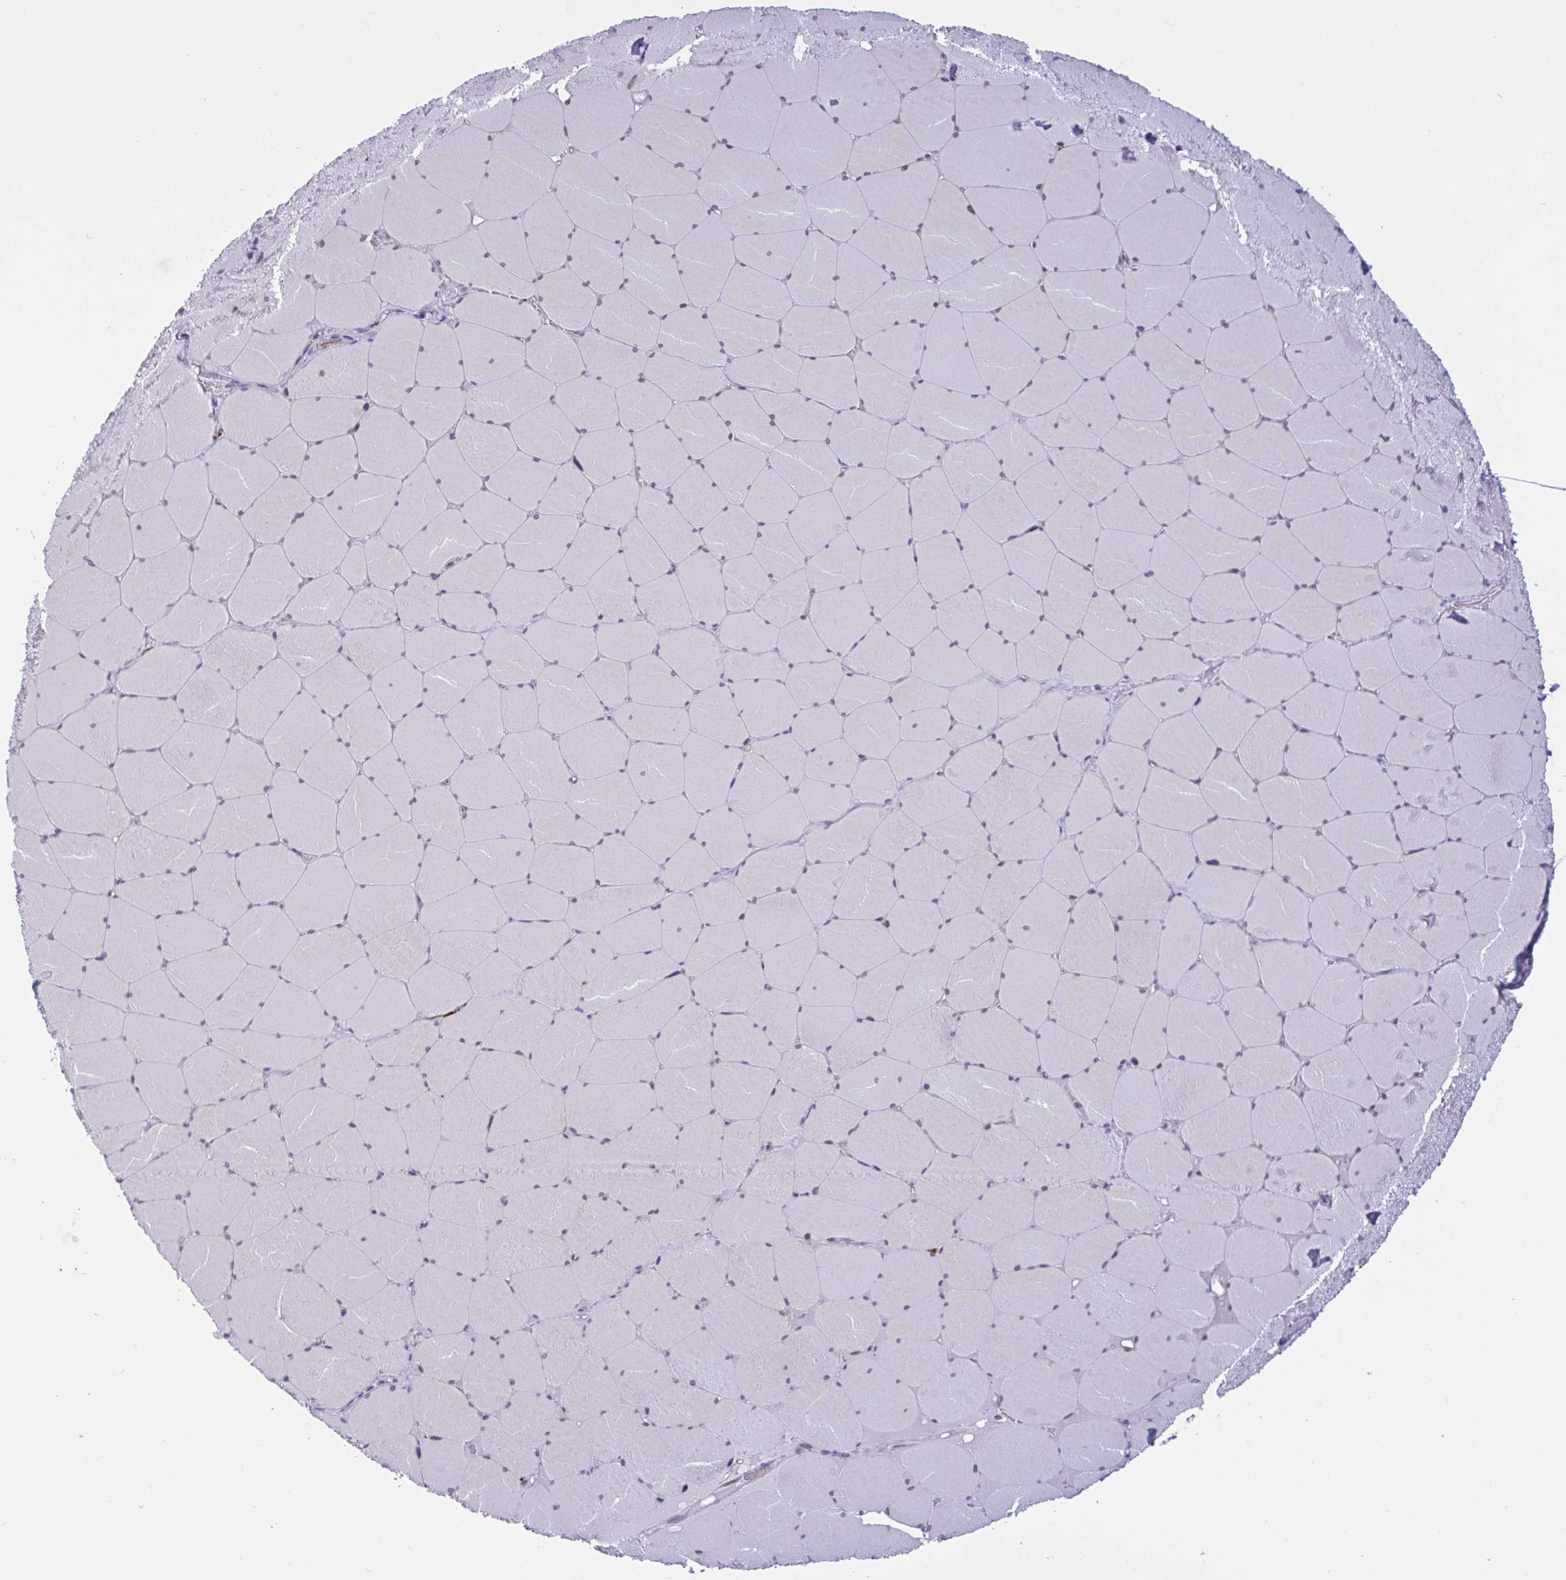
{"staining": {"intensity": "weak", "quantity": "<25%", "location": "cytoplasmic/membranous"}, "tissue": "skeletal muscle", "cell_type": "Myocytes", "image_type": "normal", "snomed": [{"axis": "morphology", "description": "Normal tissue, NOS"}, {"axis": "topography", "description": "Skeletal muscle"}, {"axis": "topography", "description": "Head-Neck"}], "caption": "Myocytes are negative for protein expression in normal human skeletal muscle. (Stains: DAB IHC with hematoxylin counter stain, Microscopy: brightfield microscopy at high magnification).", "gene": "DOCK11", "patient": {"sex": "male", "age": 66}}